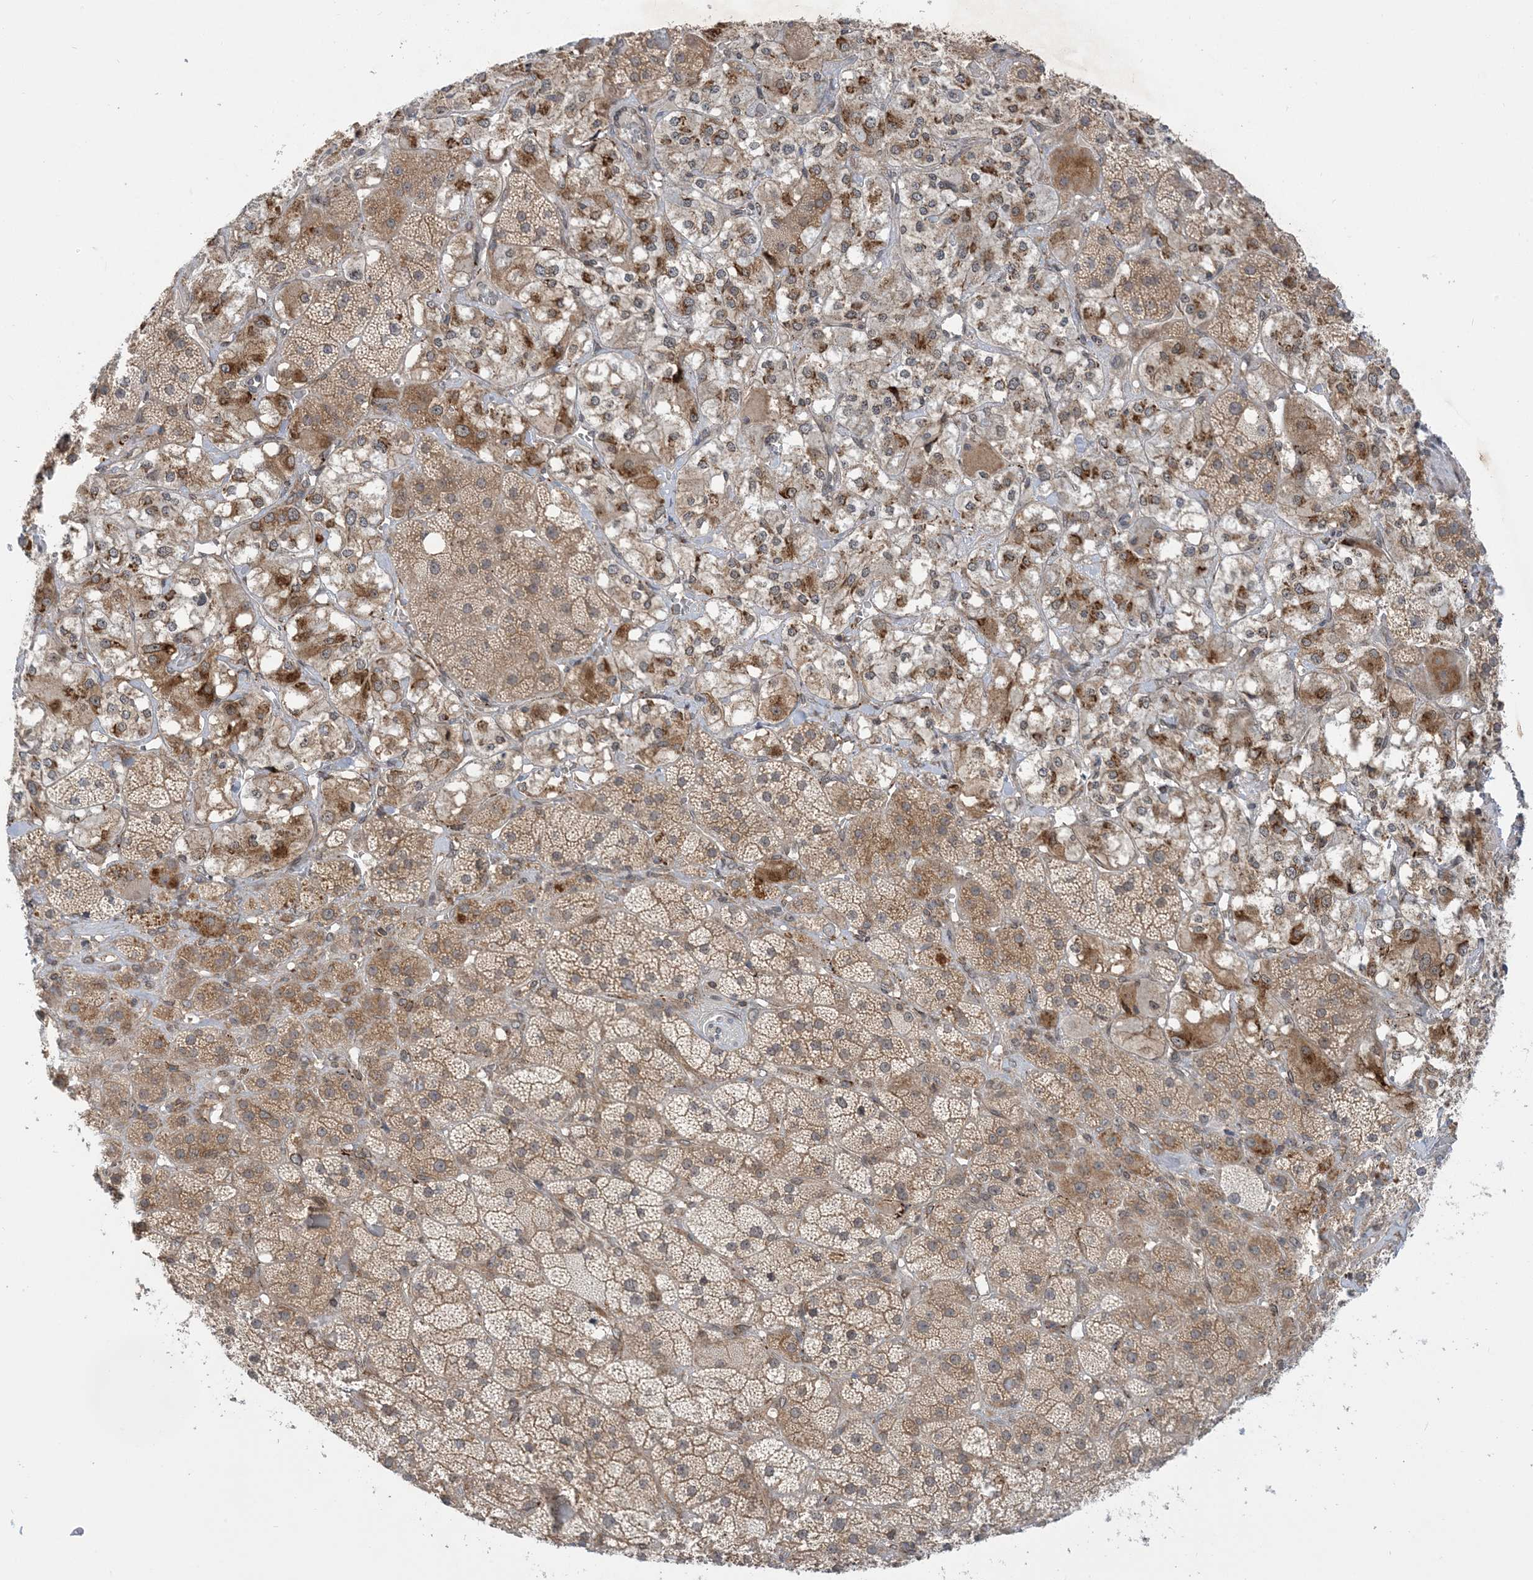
{"staining": {"intensity": "moderate", "quantity": ">75%", "location": "cytoplasmic/membranous"}, "tissue": "adrenal gland", "cell_type": "Glandular cells", "image_type": "normal", "snomed": [{"axis": "morphology", "description": "Normal tissue, NOS"}, {"axis": "topography", "description": "Adrenal gland"}], "caption": "The immunohistochemical stain highlights moderate cytoplasmic/membranous expression in glandular cells of normal adrenal gland. Using DAB (brown) and hematoxylin (blue) stains, captured at high magnification using brightfield microscopy.", "gene": "METTL21A", "patient": {"sex": "male", "age": 57}}